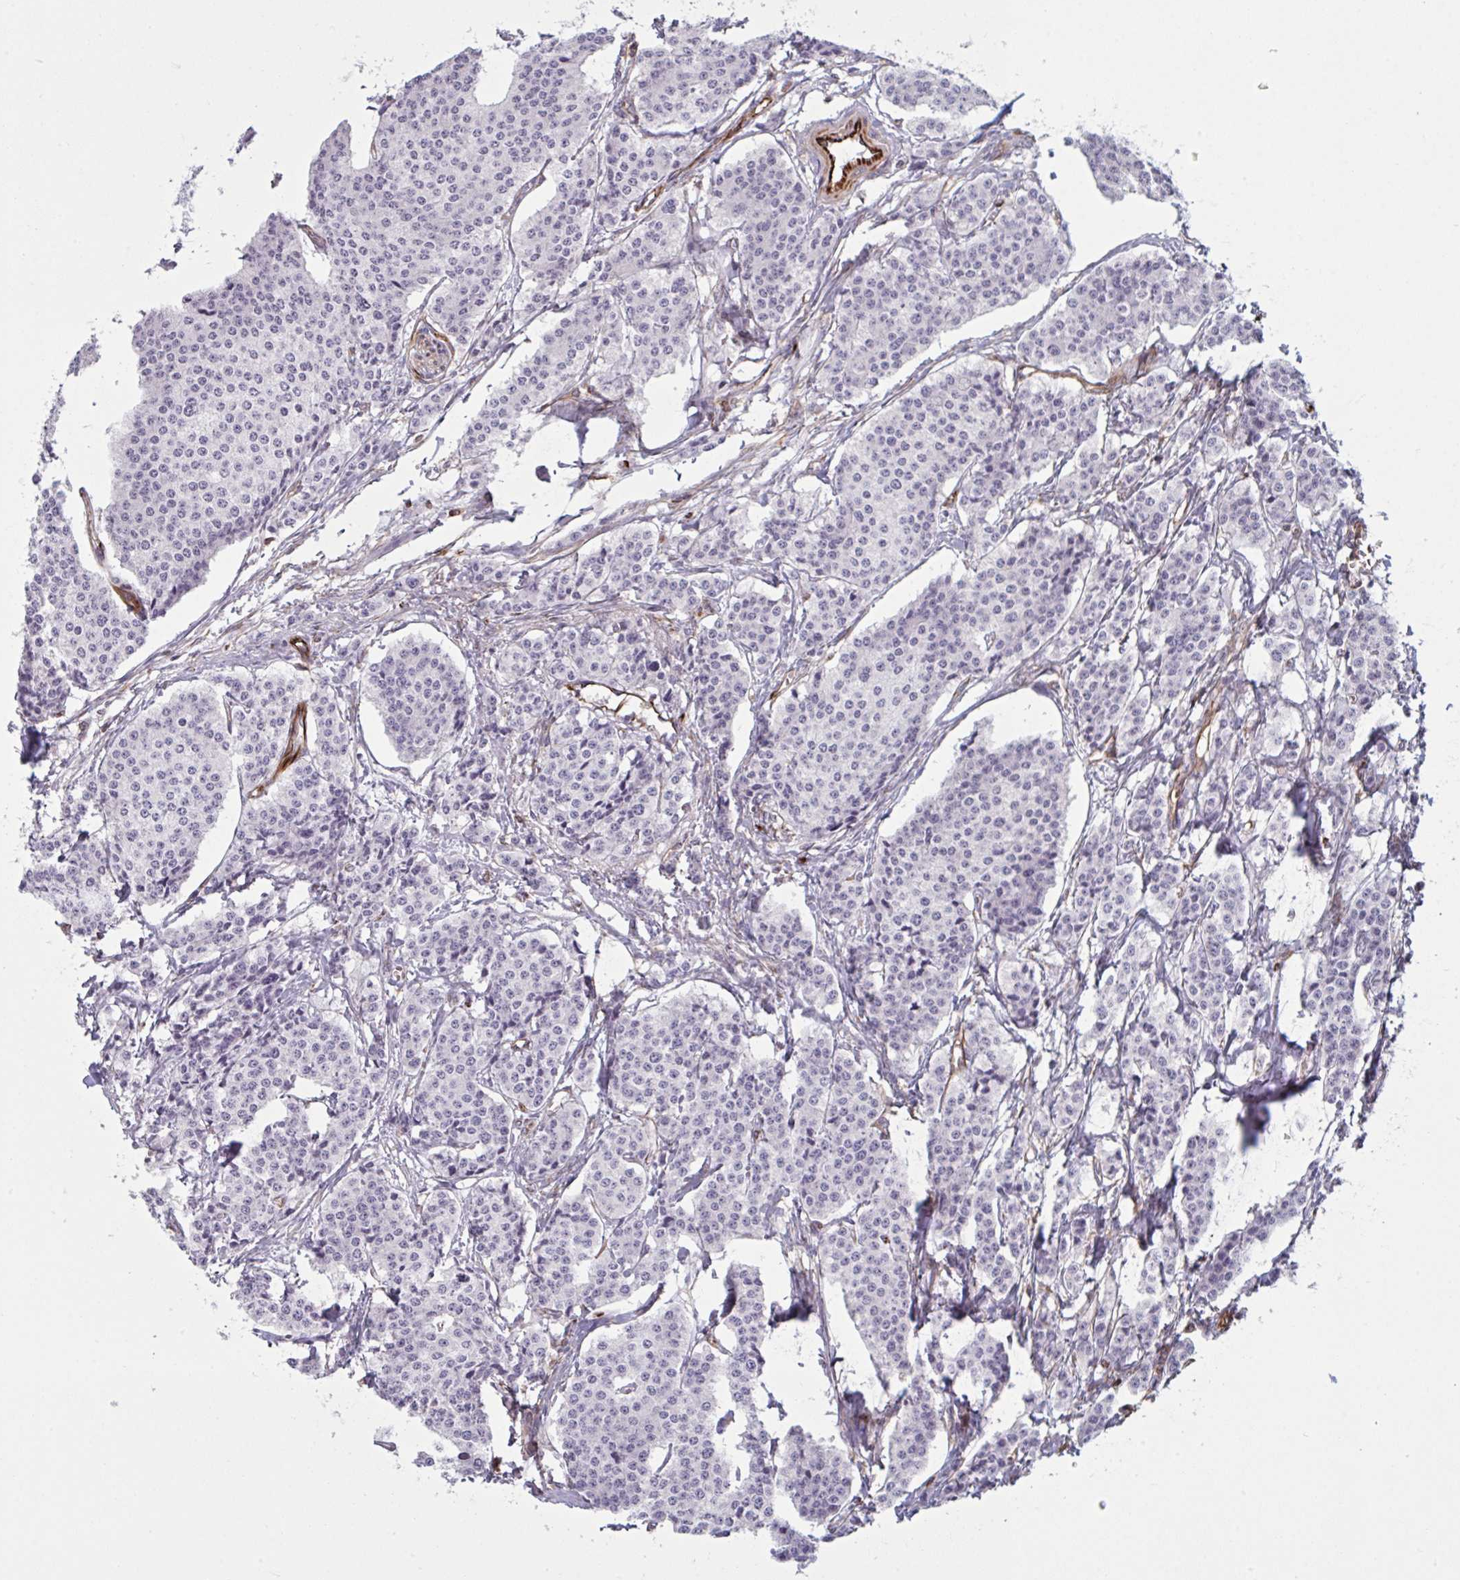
{"staining": {"intensity": "negative", "quantity": "none", "location": "none"}, "tissue": "carcinoid", "cell_type": "Tumor cells", "image_type": "cancer", "snomed": [{"axis": "morphology", "description": "Carcinoid, malignant, NOS"}, {"axis": "topography", "description": "Small intestine"}], "caption": "Carcinoid (malignant) was stained to show a protein in brown. There is no significant expression in tumor cells.", "gene": "OR1L3", "patient": {"sex": "female", "age": 64}}